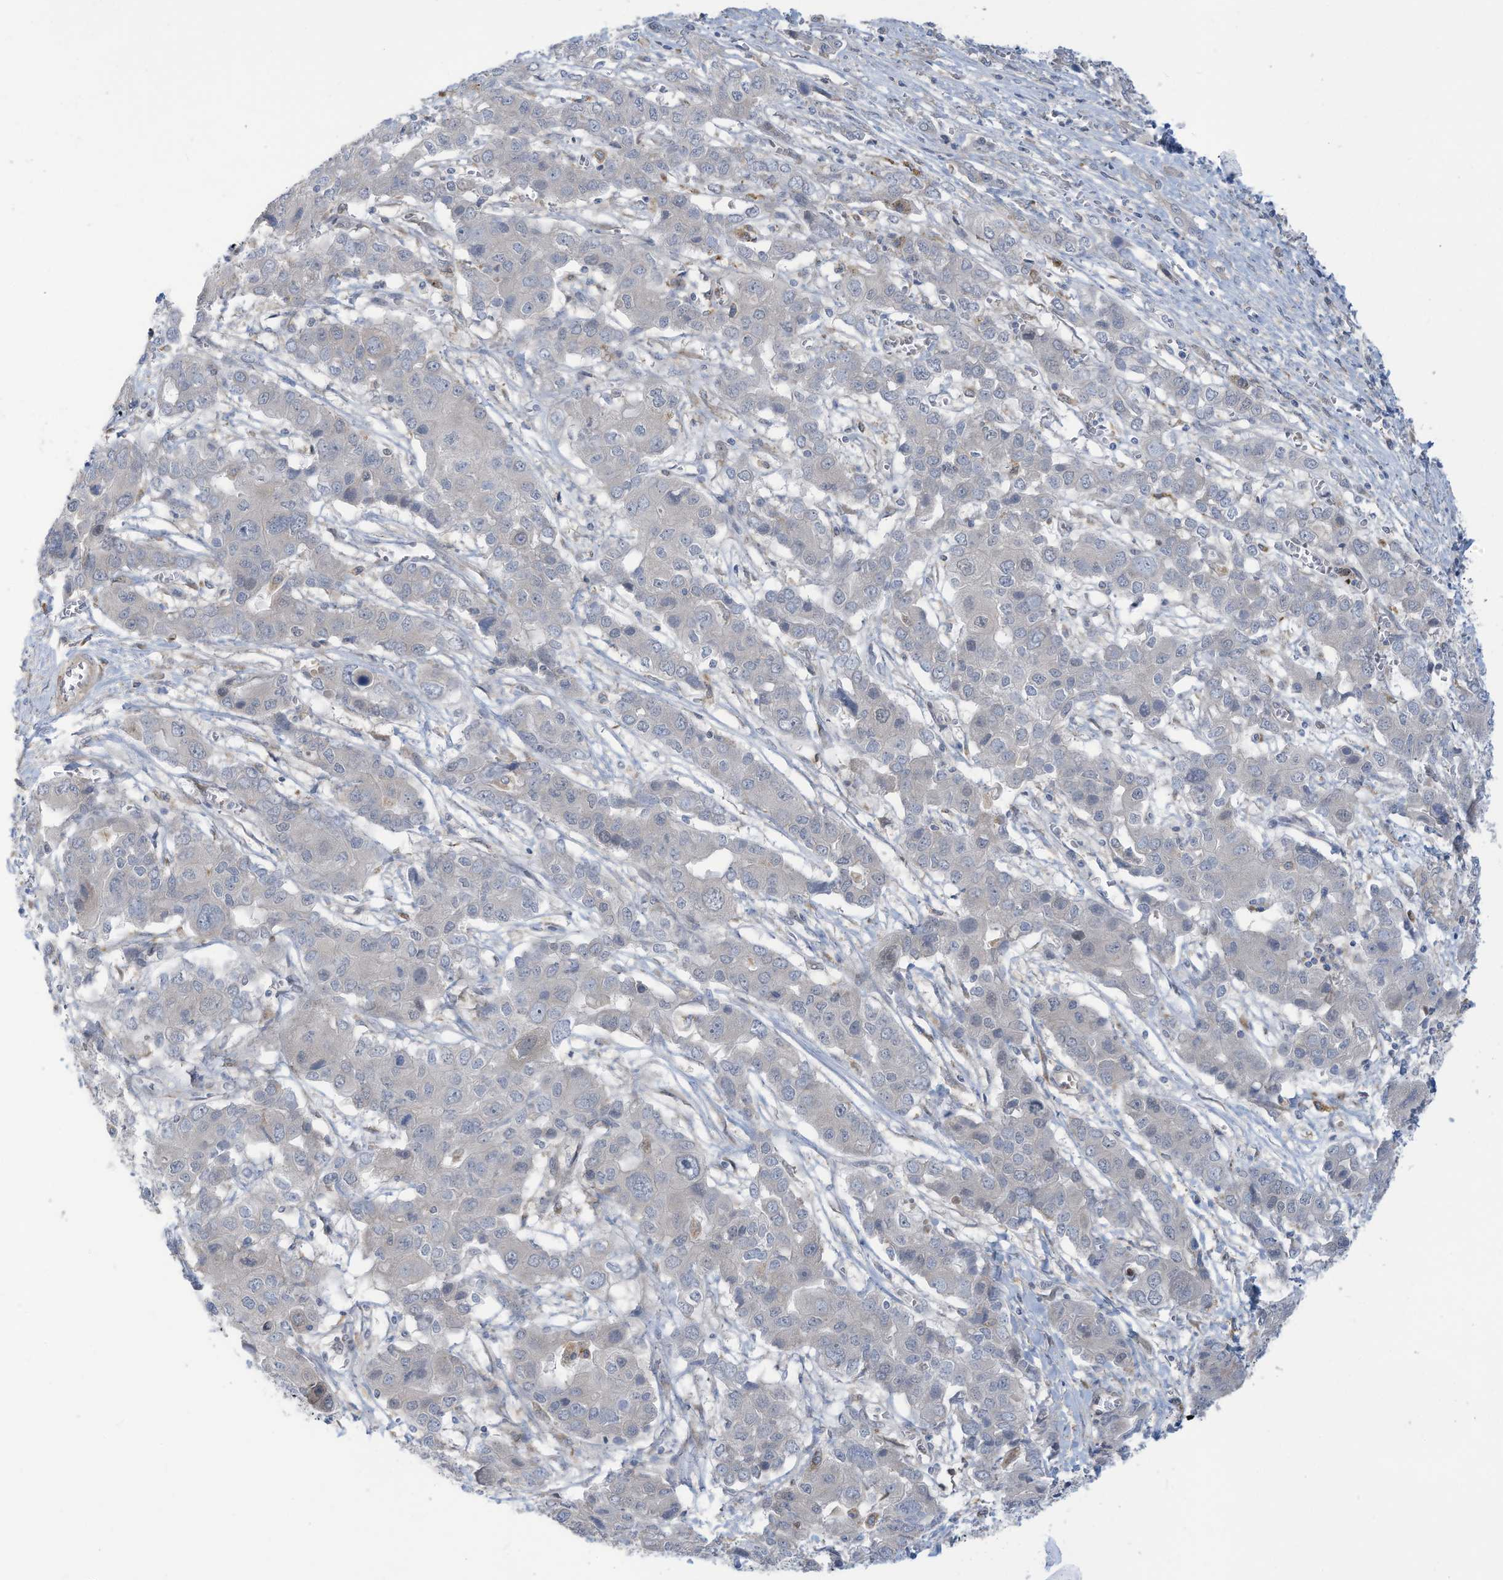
{"staining": {"intensity": "negative", "quantity": "none", "location": "none"}, "tissue": "liver cancer", "cell_type": "Tumor cells", "image_type": "cancer", "snomed": [{"axis": "morphology", "description": "Cholangiocarcinoma"}, {"axis": "topography", "description": "Liver"}], "caption": "Immunohistochemical staining of liver cholangiocarcinoma demonstrates no significant staining in tumor cells.", "gene": "ADAT2", "patient": {"sex": "male", "age": 67}}